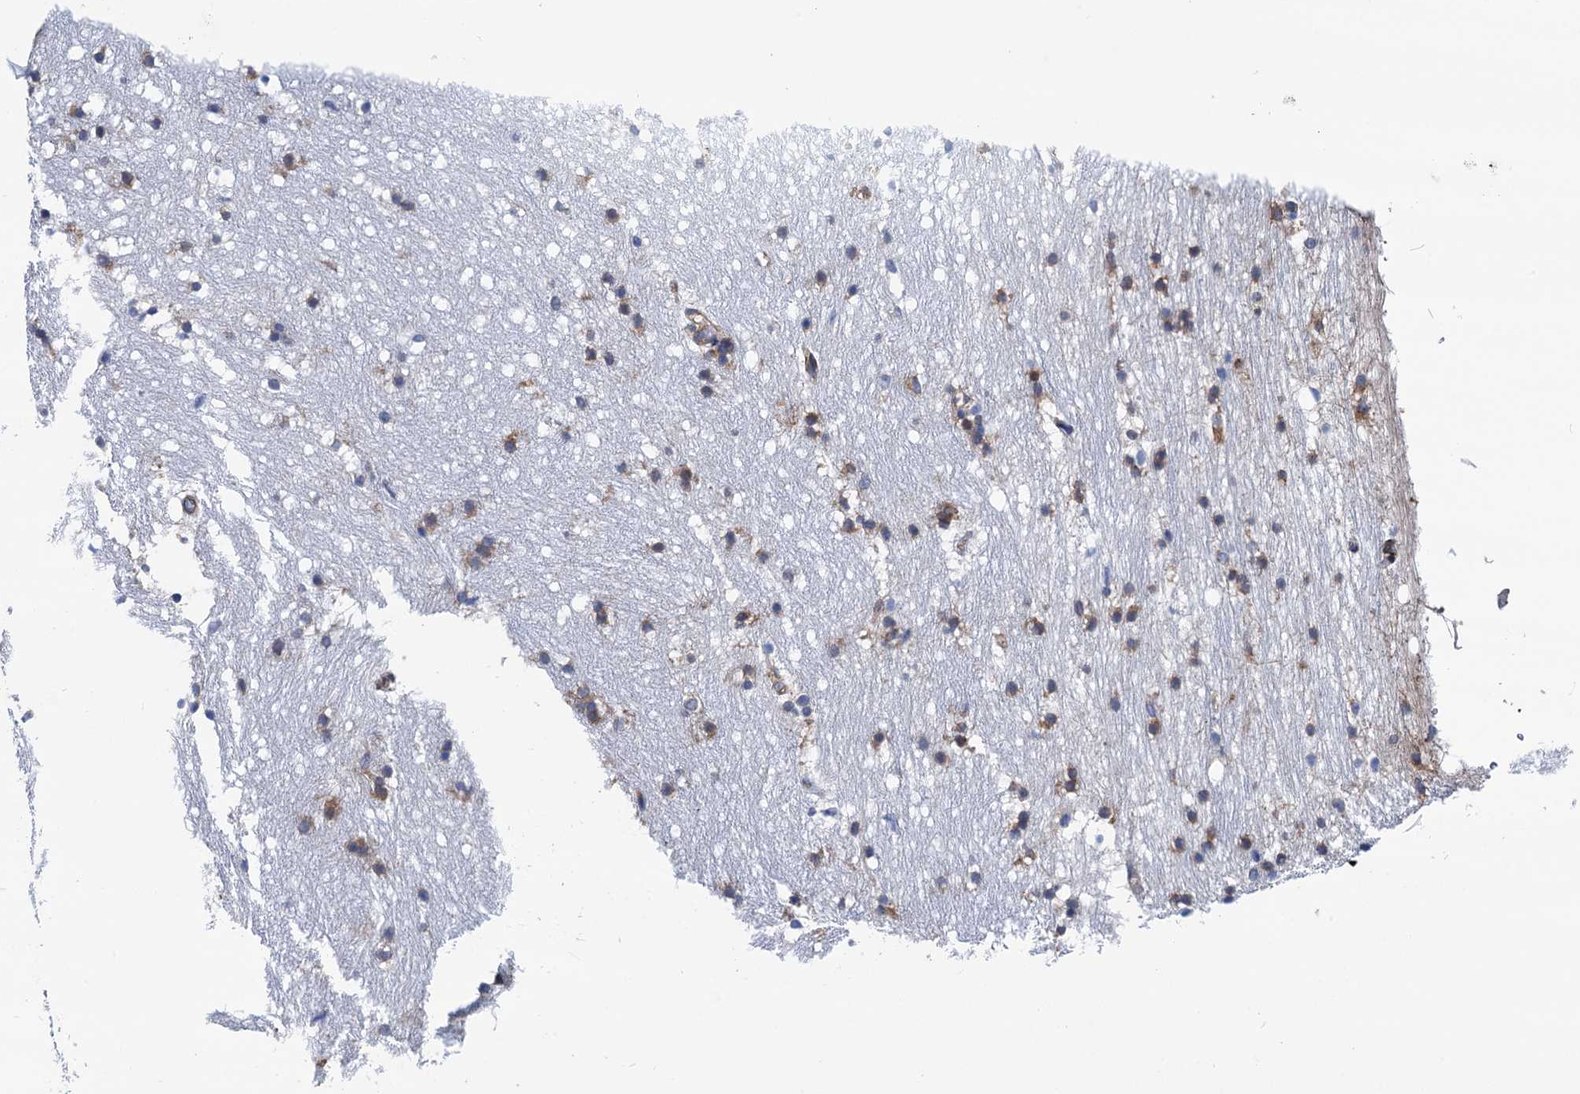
{"staining": {"intensity": "moderate", "quantity": "<25%", "location": "cytoplasmic/membranous"}, "tissue": "hippocampus", "cell_type": "Glial cells", "image_type": "normal", "snomed": [{"axis": "morphology", "description": "Normal tissue, NOS"}, {"axis": "topography", "description": "Hippocampus"}], "caption": "Hippocampus stained for a protein (brown) shows moderate cytoplasmic/membranous positive positivity in about <25% of glial cells.", "gene": "SLC12A7", "patient": {"sex": "female", "age": 52}}